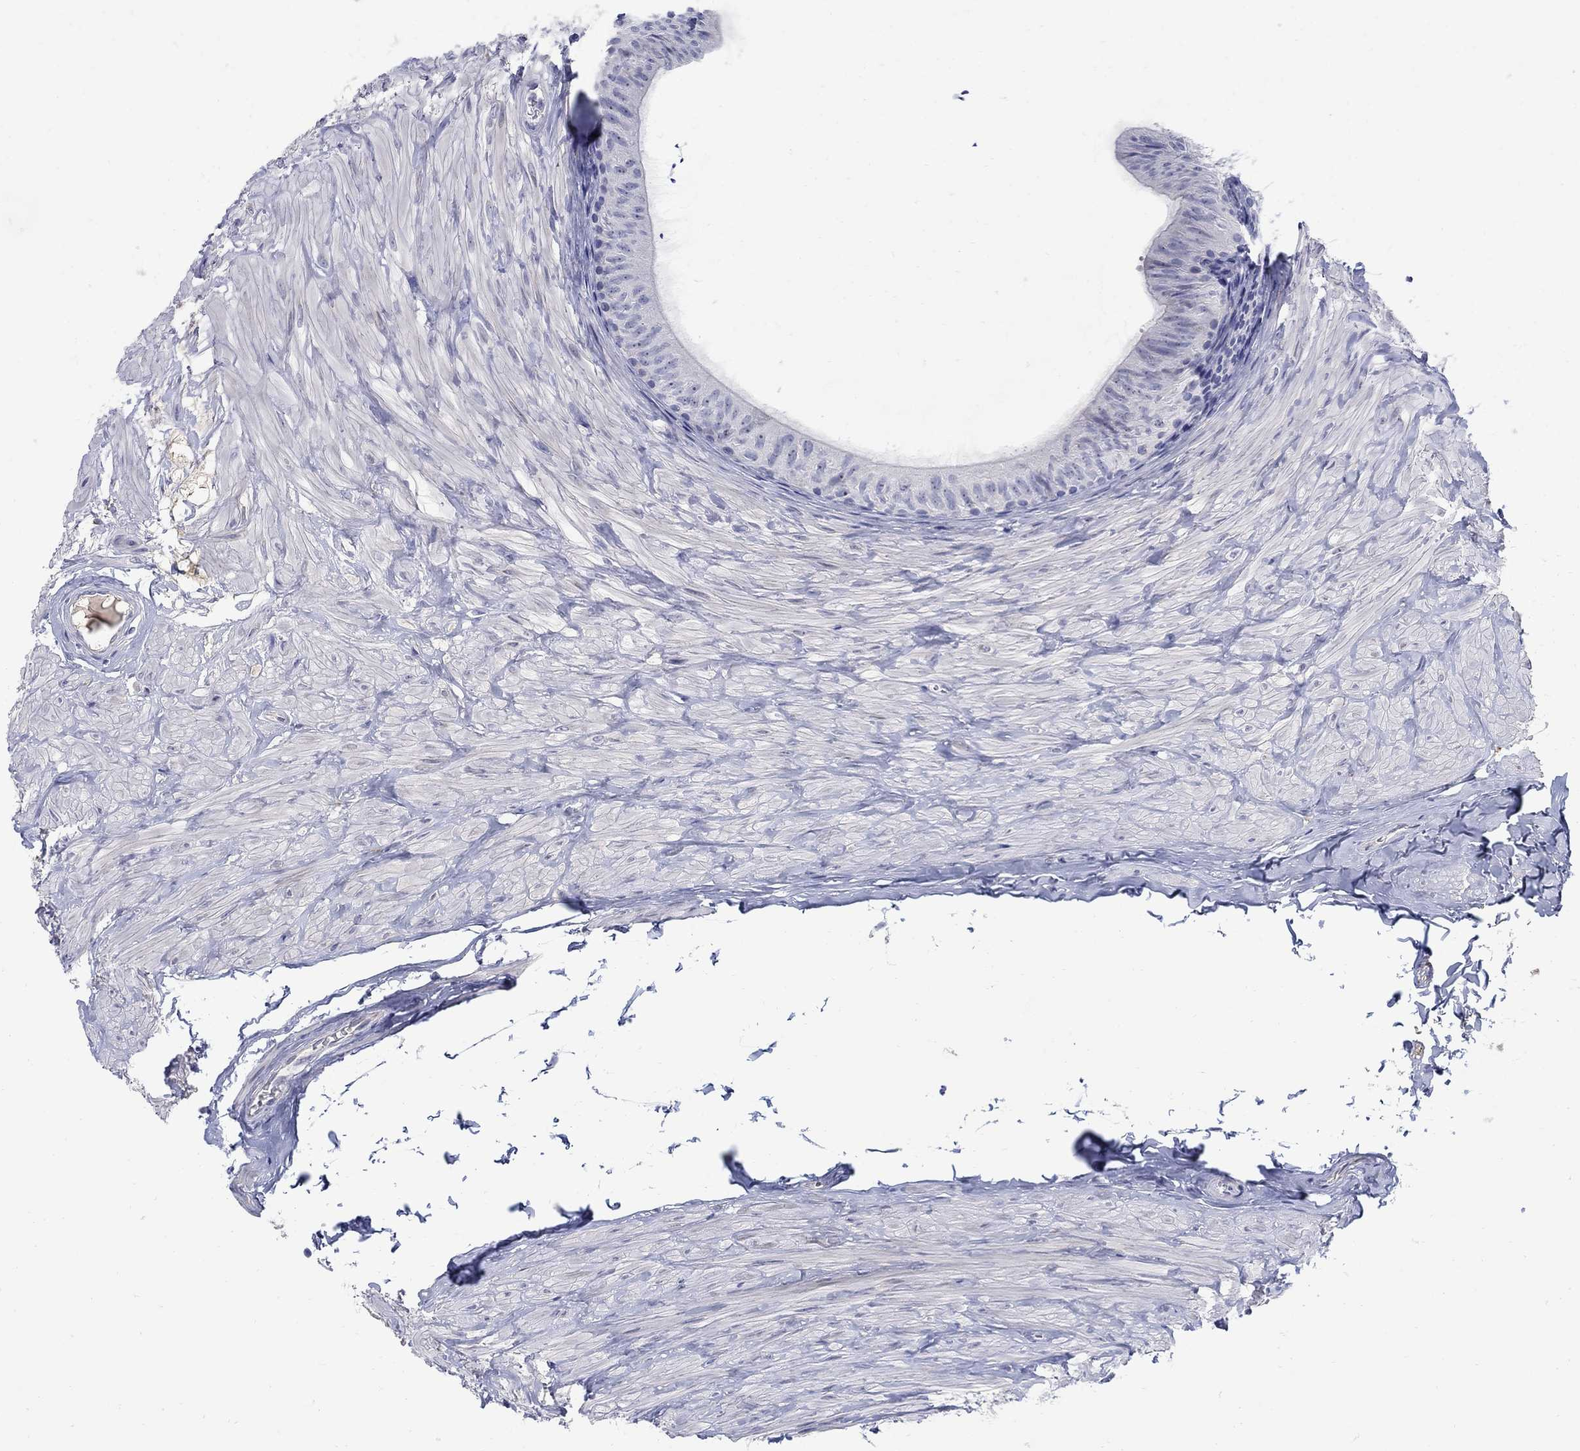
{"staining": {"intensity": "strong", "quantity": "<25%", "location": "cytoplasmic/membranous"}, "tissue": "epididymis", "cell_type": "Glandular cells", "image_type": "normal", "snomed": [{"axis": "morphology", "description": "Normal tissue, NOS"}, {"axis": "topography", "description": "Epididymis"}], "caption": "A micrograph of epididymis stained for a protein demonstrates strong cytoplasmic/membranous brown staining in glandular cells. Using DAB (3,3'-diaminobenzidine) (brown) and hematoxylin (blue) stains, captured at high magnification using brightfield microscopy.", "gene": "REEP2", "patient": {"sex": "male", "age": 32}}